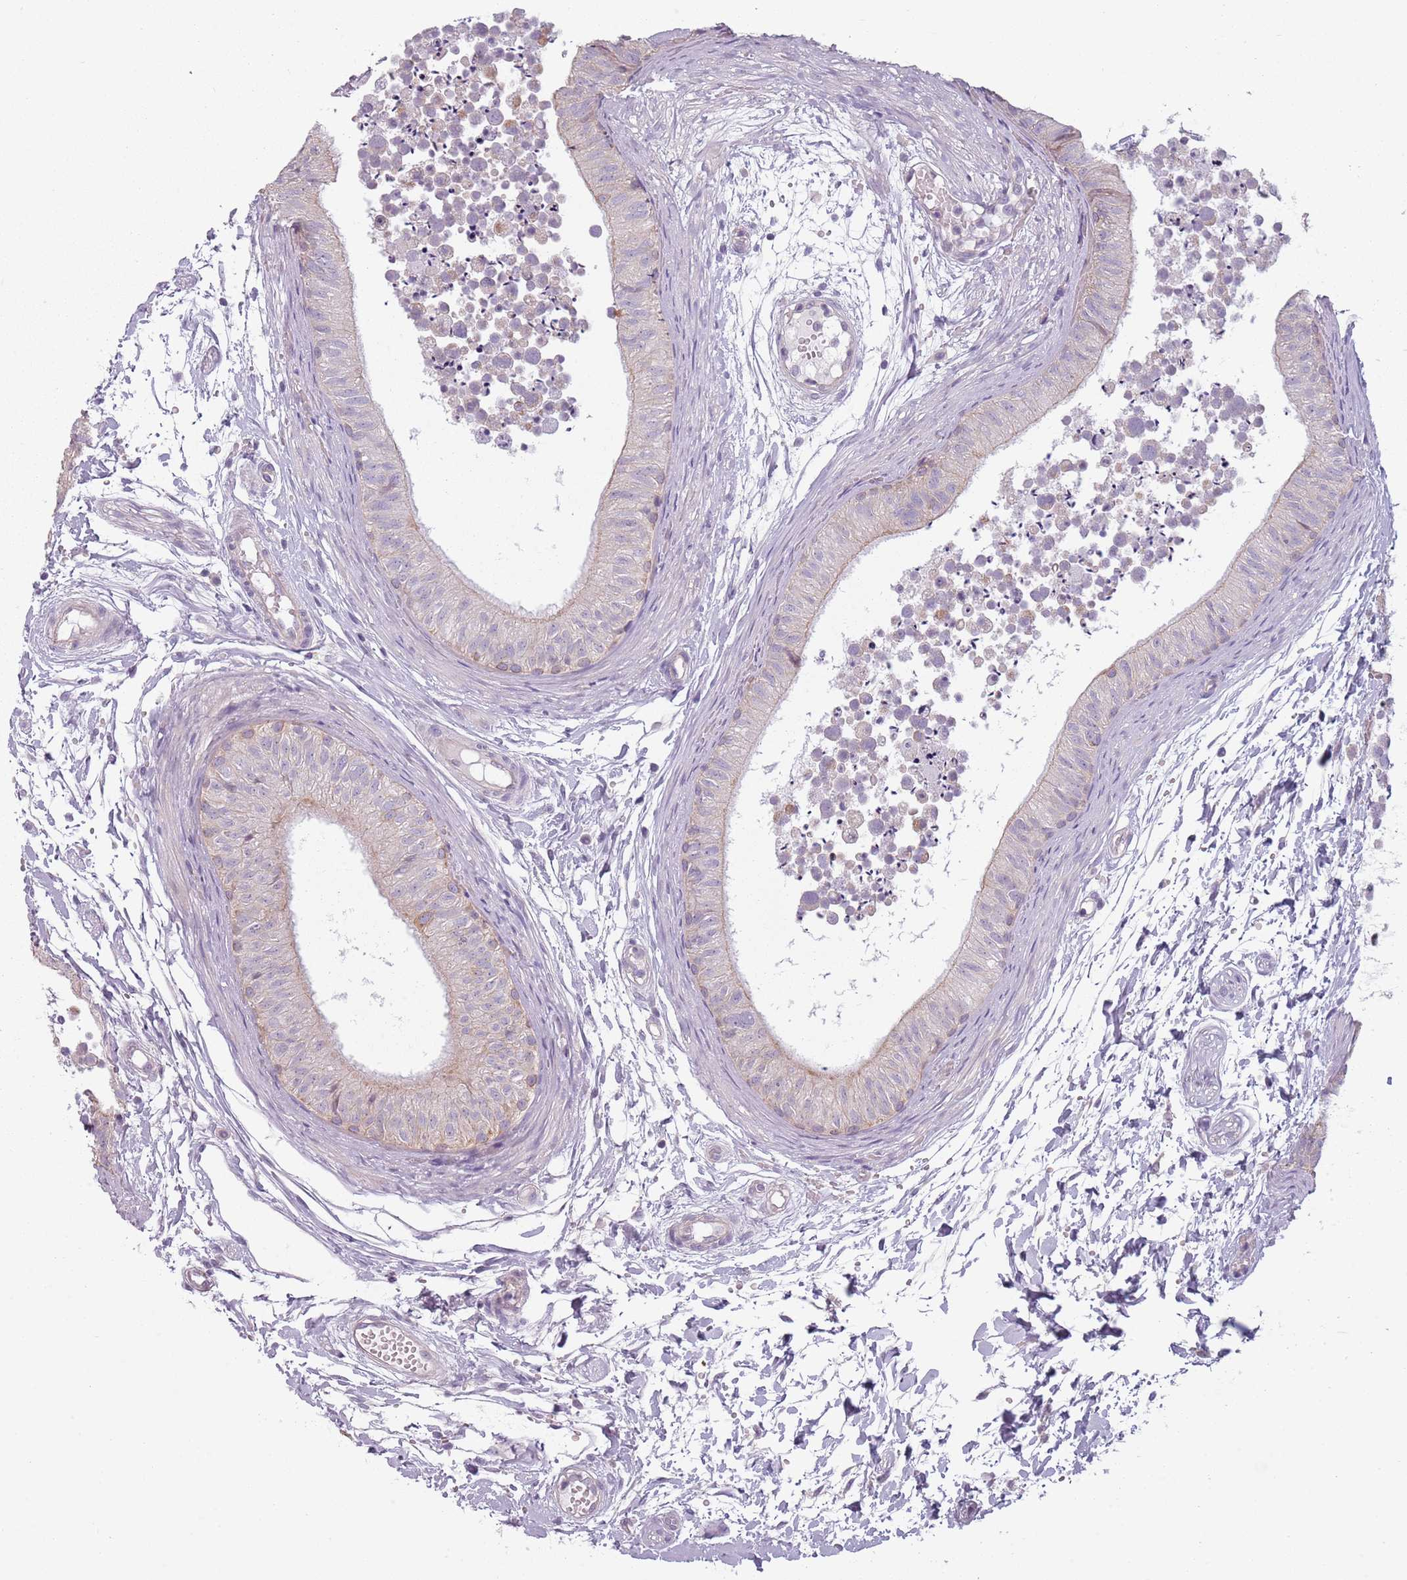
{"staining": {"intensity": "weak", "quantity": "<25%", "location": "cytoplasmic/membranous"}, "tissue": "epididymis", "cell_type": "Glandular cells", "image_type": "normal", "snomed": [{"axis": "morphology", "description": "Normal tissue, NOS"}, {"axis": "topography", "description": "Epididymis"}], "caption": "Glandular cells are negative for protein expression in benign human epididymis. (DAB IHC, high magnification).", "gene": "TLCD2", "patient": {"sex": "male", "age": 15}}